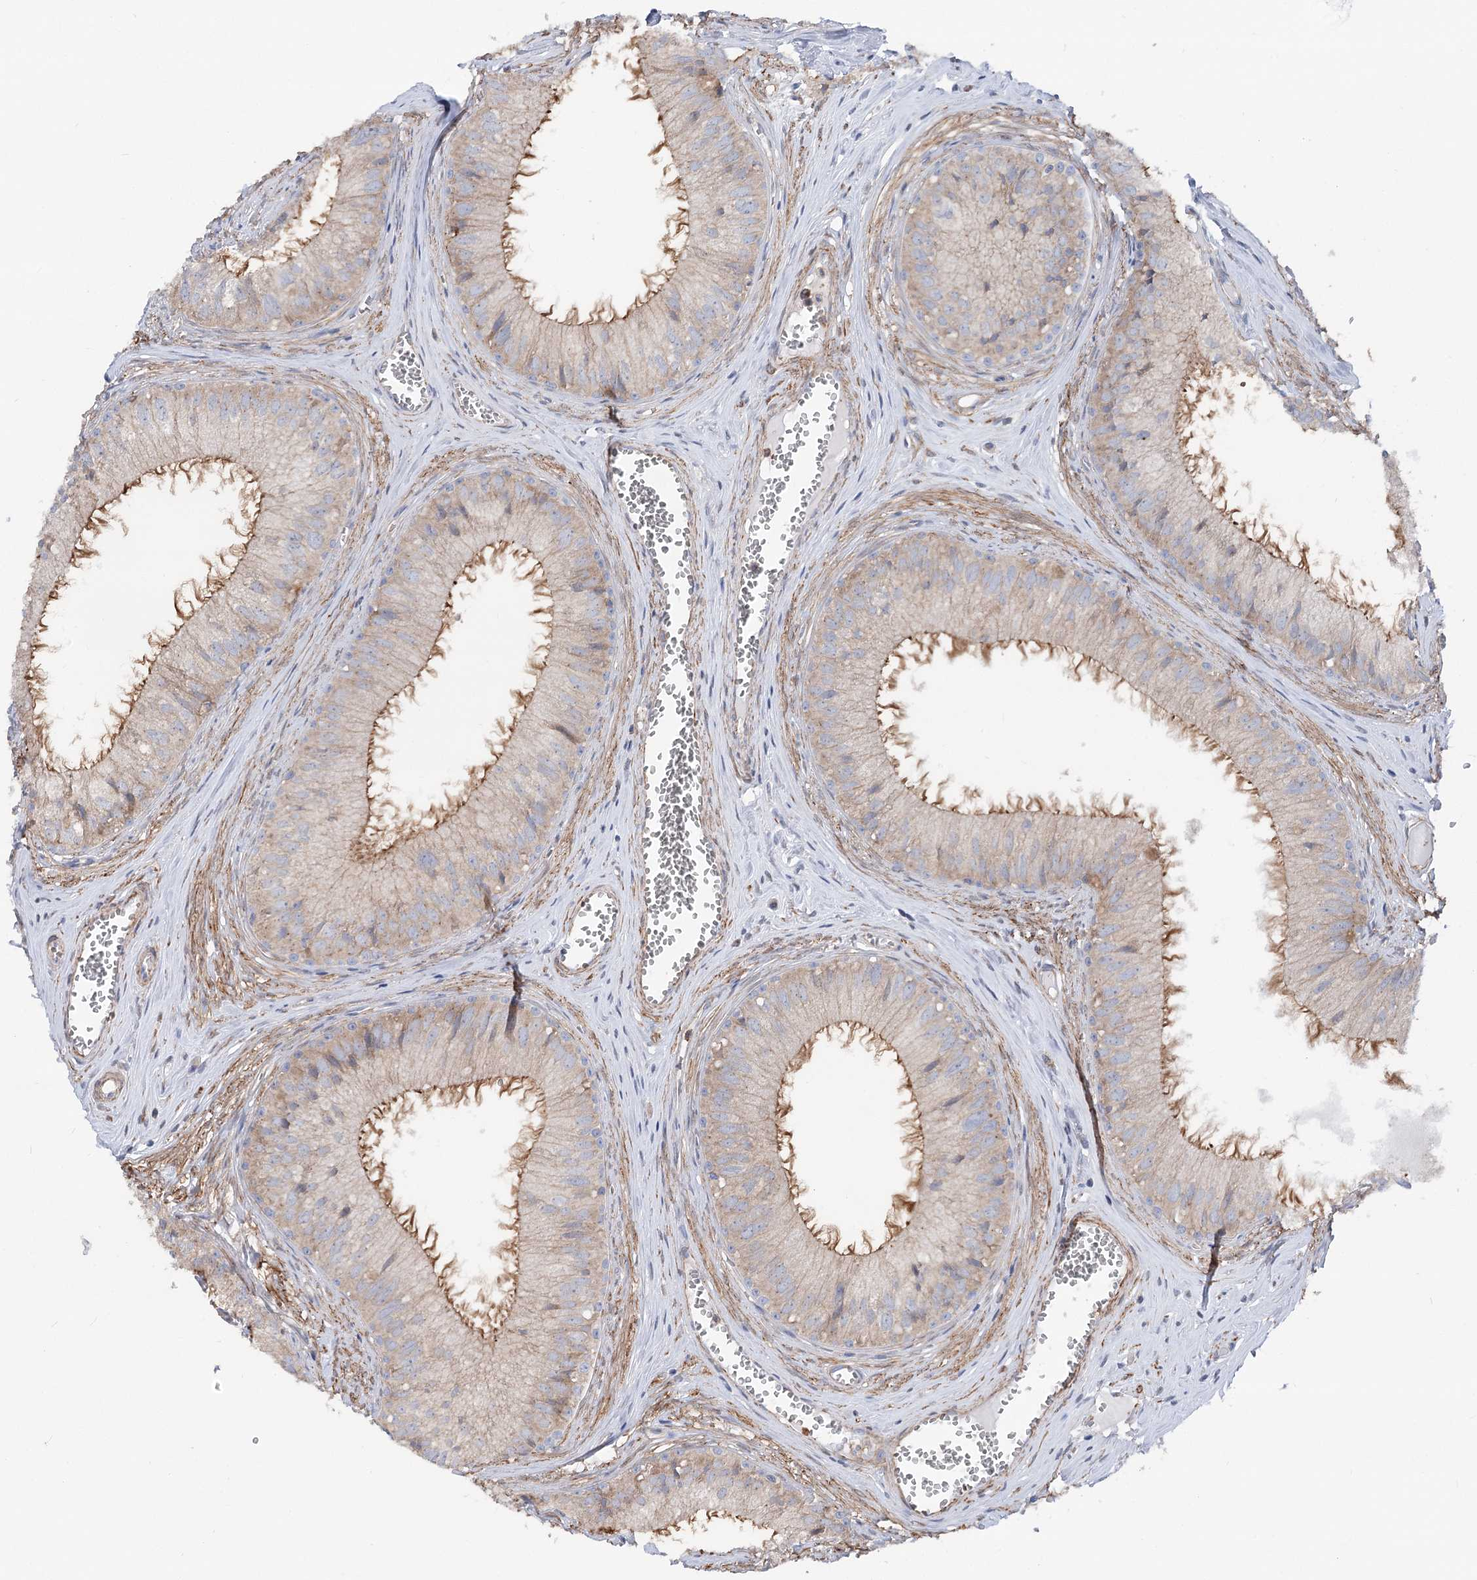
{"staining": {"intensity": "moderate", "quantity": "25%-75%", "location": "cytoplasmic/membranous"}, "tissue": "epididymis", "cell_type": "Glandular cells", "image_type": "normal", "snomed": [{"axis": "morphology", "description": "Normal tissue, NOS"}, {"axis": "topography", "description": "Epididymis"}], "caption": "This is a histology image of immunohistochemistry staining of unremarkable epididymis, which shows moderate staining in the cytoplasmic/membranous of glandular cells.", "gene": "LARP1B", "patient": {"sex": "male", "age": 36}}